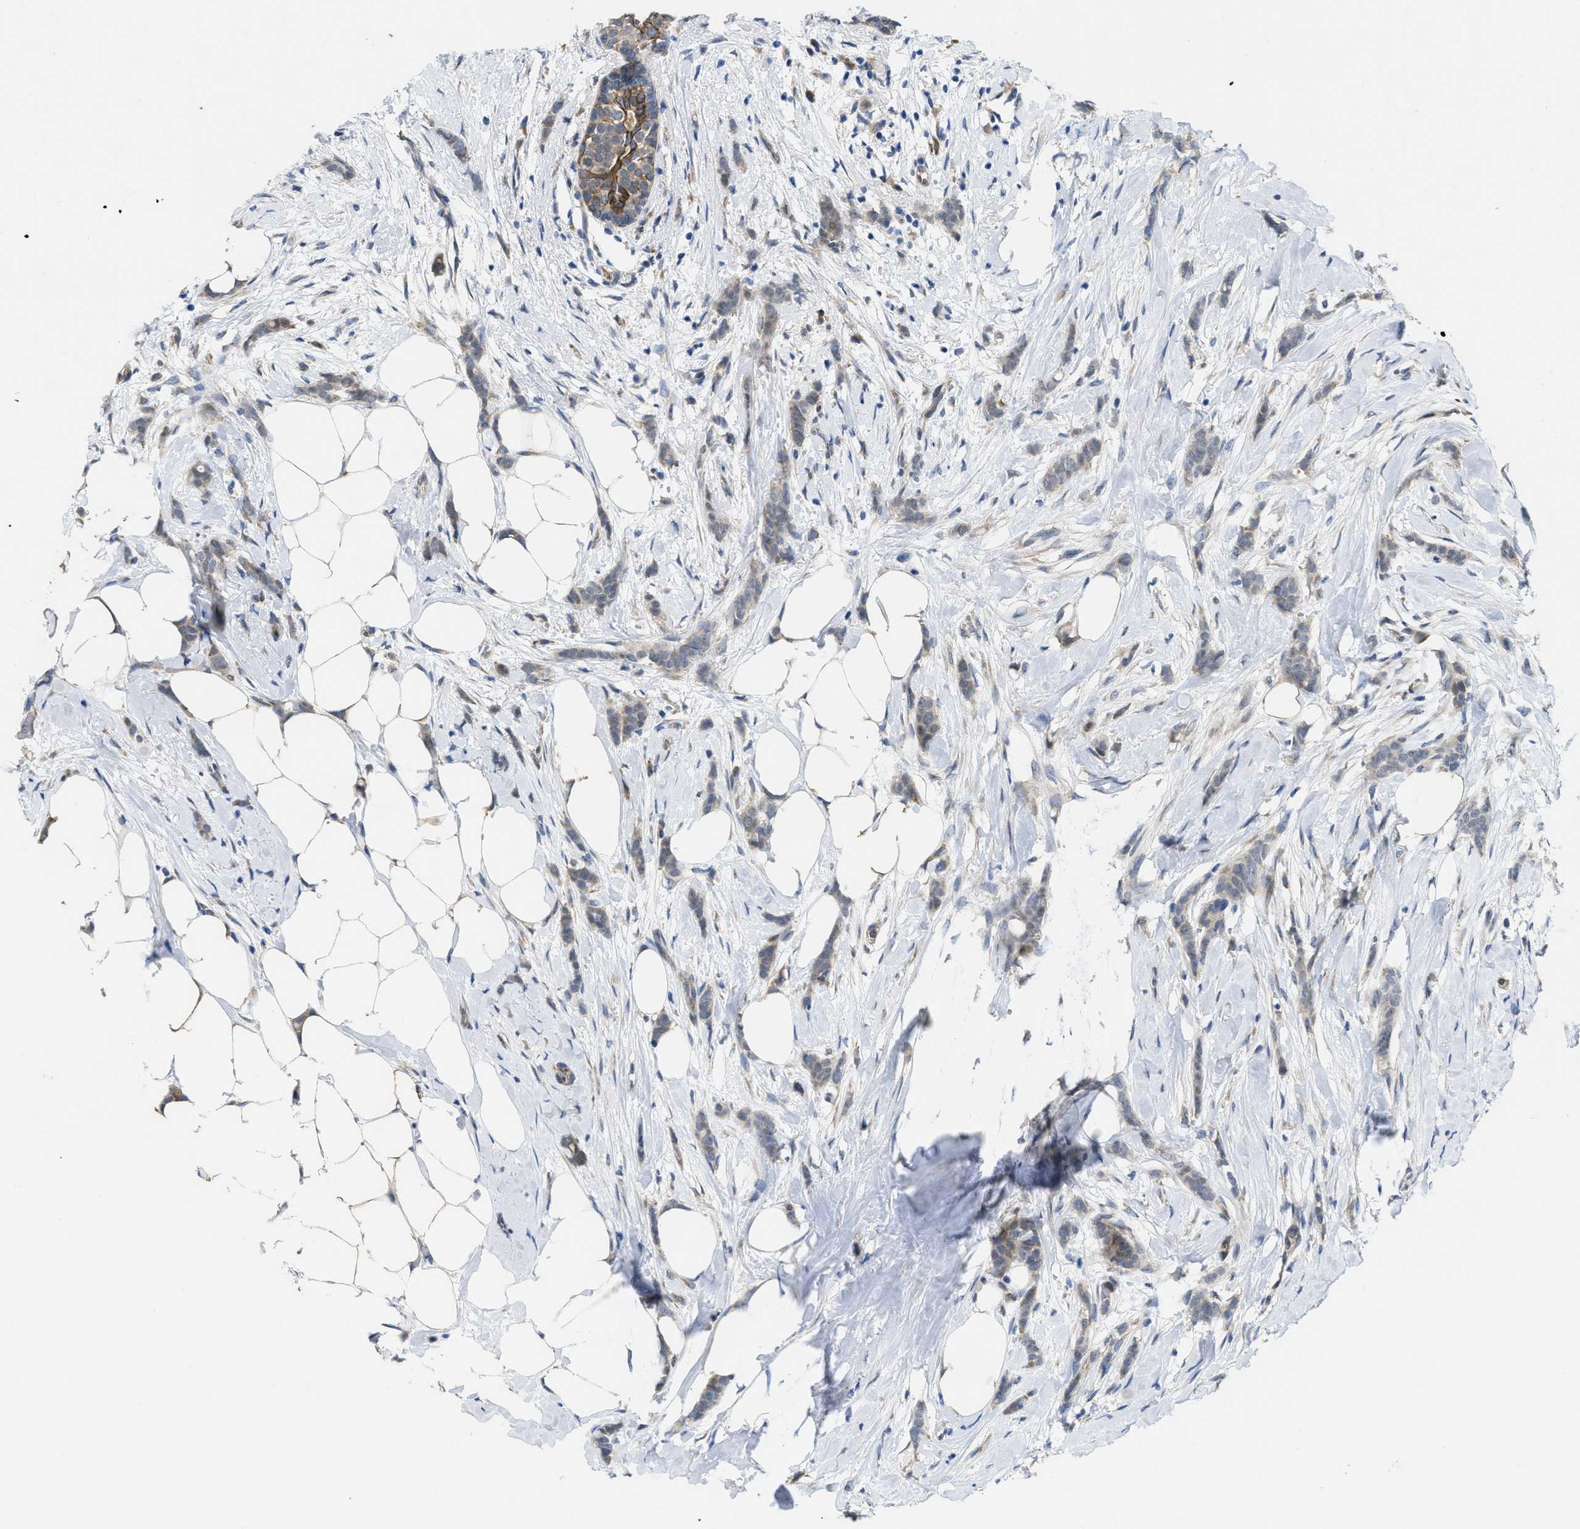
{"staining": {"intensity": "weak", "quantity": "<25%", "location": "cytoplasmic/membranous"}, "tissue": "breast cancer", "cell_type": "Tumor cells", "image_type": "cancer", "snomed": [{"axis": "morphology", "description": "Lobular carcinoma, in situ"}, {"axis": "morphology", "description": "Lobular carcinoma"}, {"axis": "topography", "description": "Breast"}], "caption": "Breast lobular carcinoma in situ was stained to show a protein in brown. There is no significant expression in tumor cells.", "gene": "CDPF1", "patient": {"sex": "female", "age": 41}}